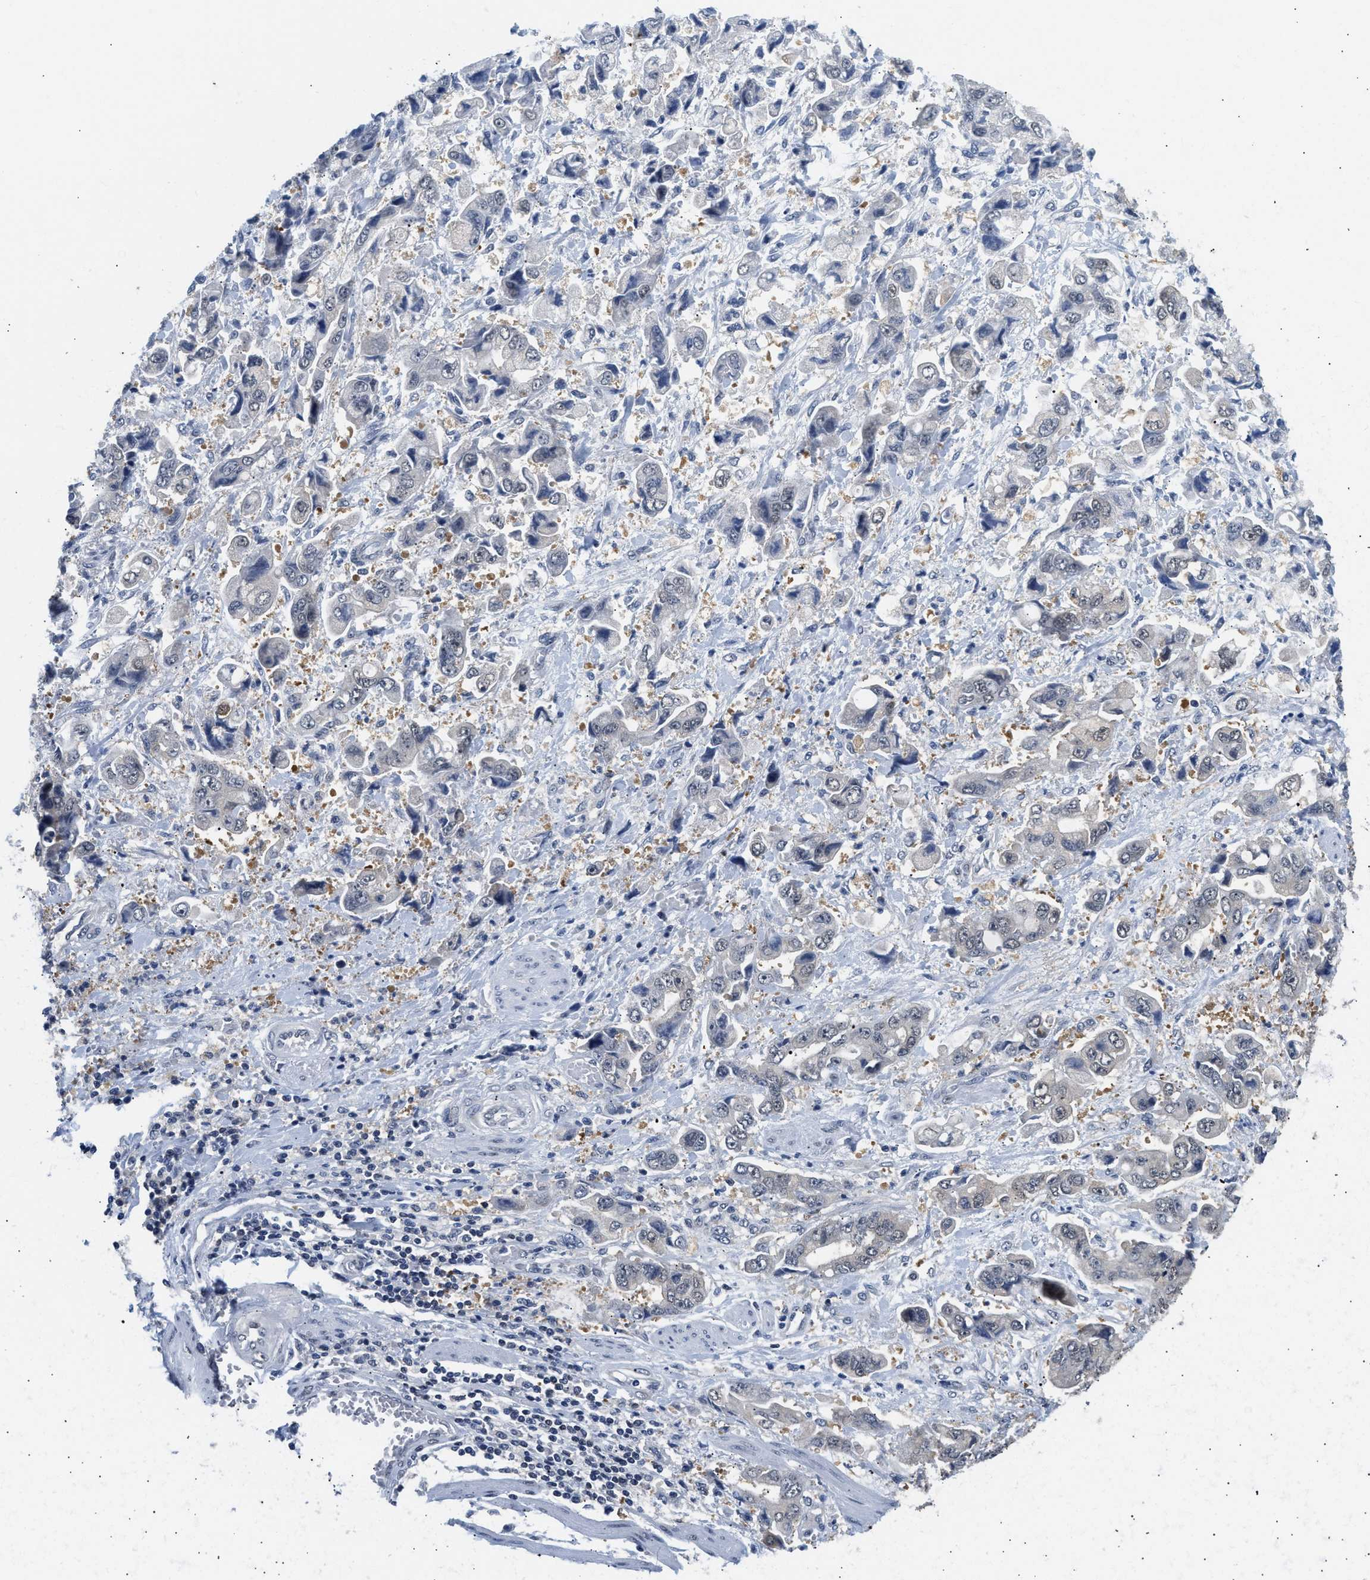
{"staining": {"intensity": "negative", "quantity": "none", "location": "none"}, "tissue": "stomach cancer", "cell_type": "Tumor cells", "image_type": "cancer", "snomed": [{"axis": "morphology", "description": "Normal tissue, NOS"}, {"axis": "morphology", "description": "Adenocarcinoma, NOS"}, {"axis": "topography", "description": "Stomach"}], "caption": "This is a image of immunohistochemistry (IHC) staining of stomach adenocarcinoma, which shows no positivity in tumor cells.", "gene": "PPM1L", "patient": {"sex": "male", "age": 62}}